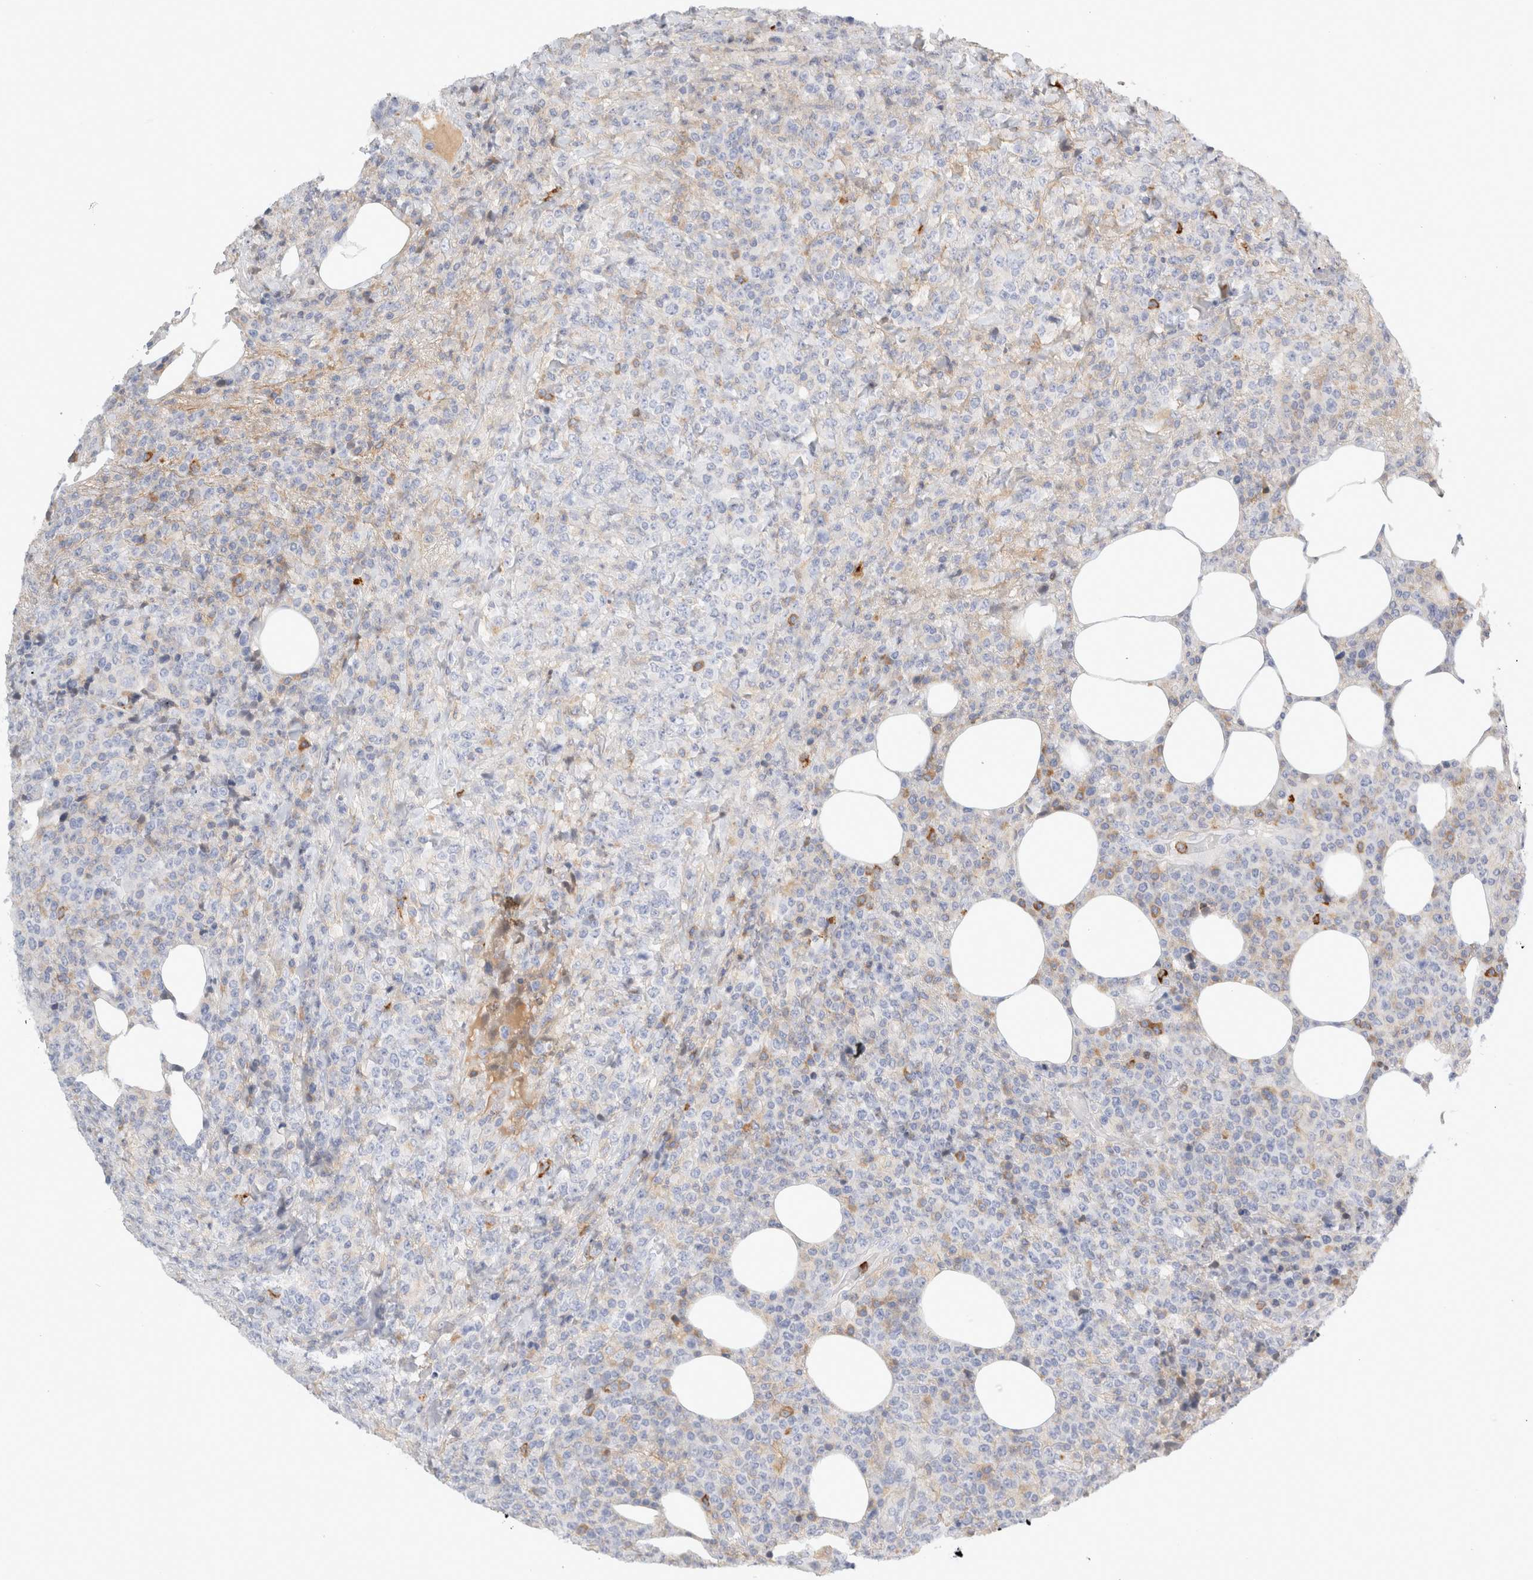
{"staining": {"intensity": "negative", "quantity": "none", "location": "none"}, "tissue": "lymphoma", "cell_type": "Tumor cells", "image_type": "cancer", "snomed": [{"axis": "morphology", "description": "Malignant lymphoma, non-Hodgkin's type, High grade"}, {"axis": "topography", "description": "Lymph node"}], "caption": "A high-resolution photomicrograph shows immunohistochemistry staining of lymphoma, which exhibits no significant positivity in tumor cells.", "gene": "FGL2", "patient": {"sex": "male", "age": 13}}